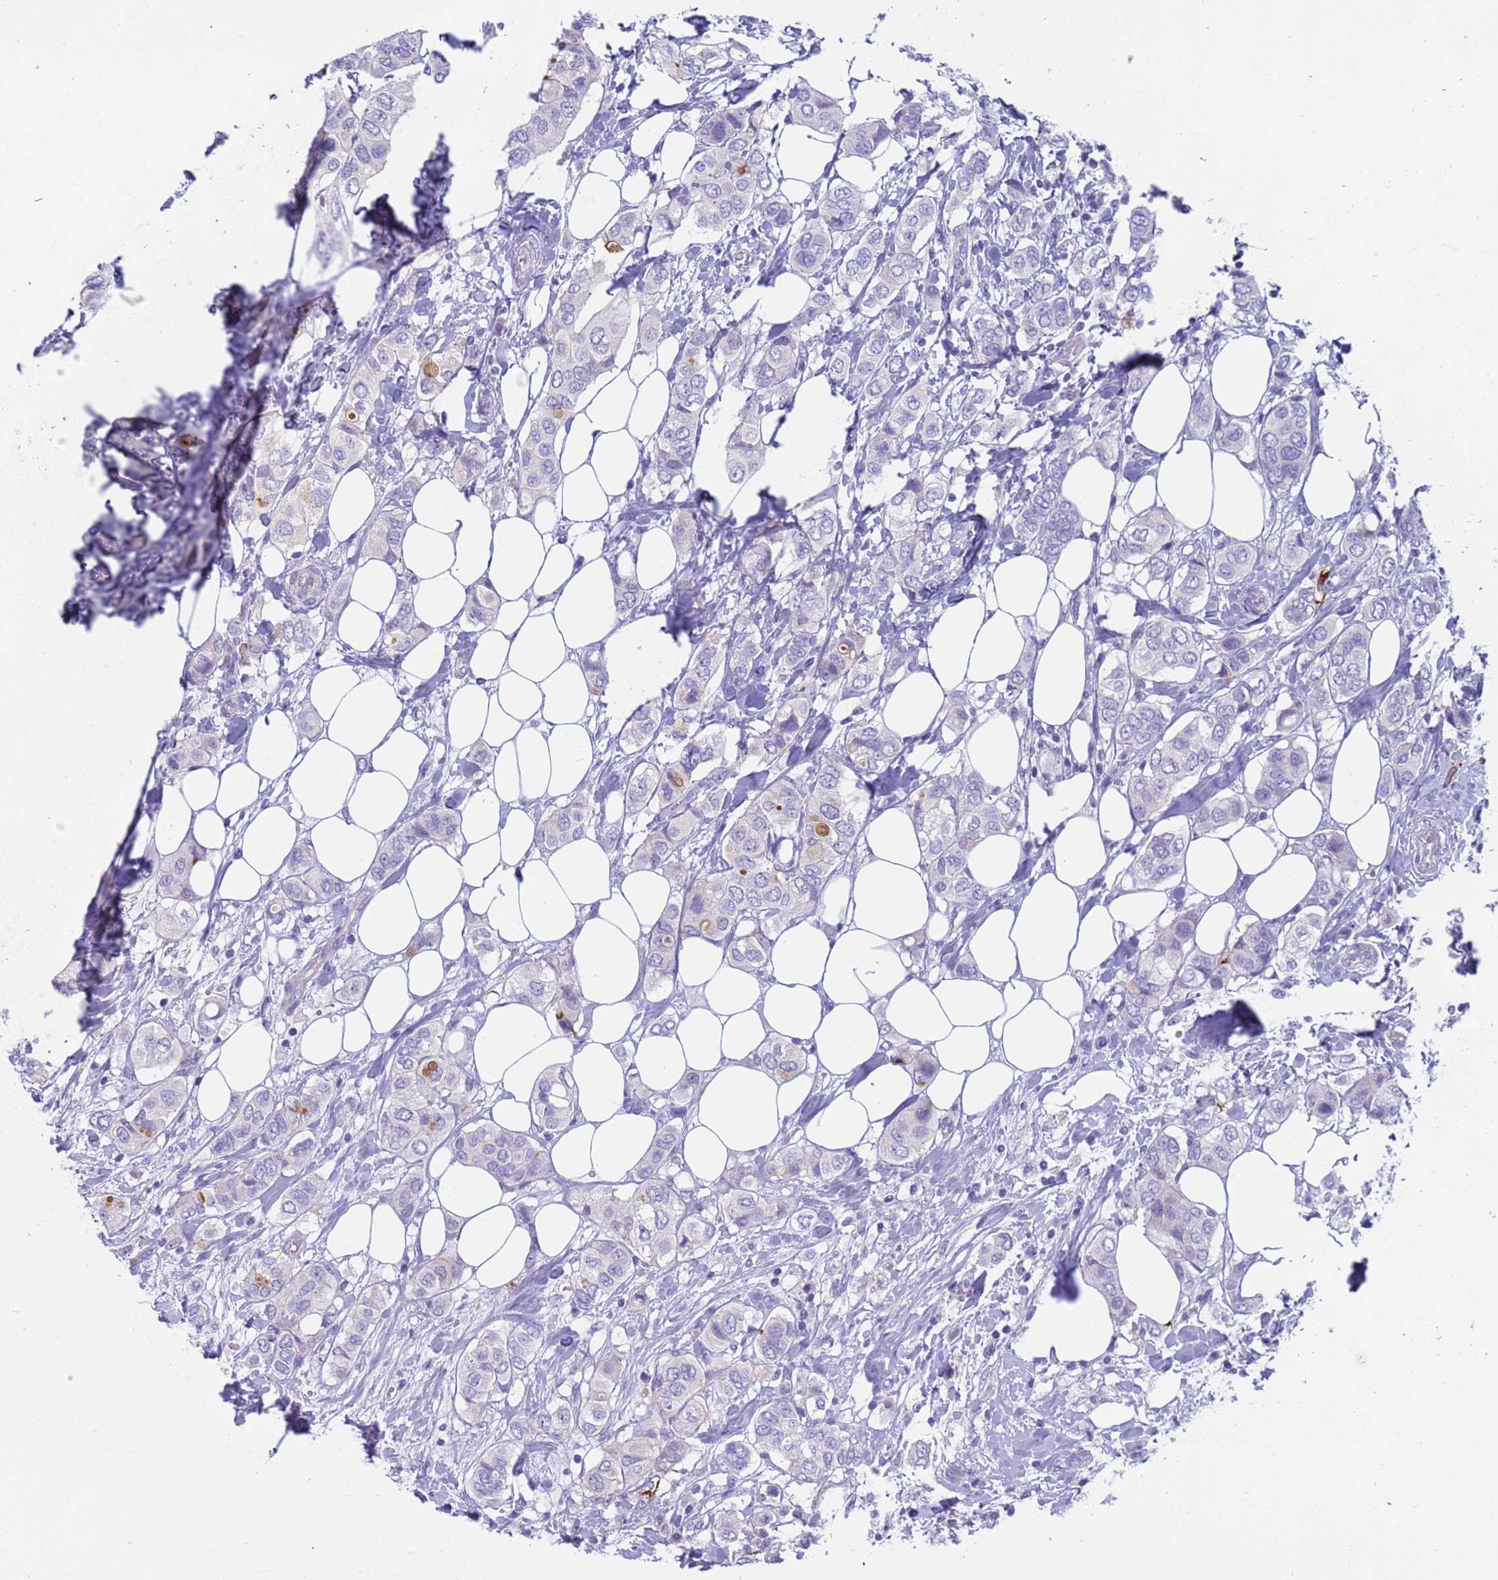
{"staining": {"intensity": "negative", "quantity": "none", "location": "none"}, "tissue": "breast cancer", "cell_type": "Tumor cells", "image_type": "cancer", "snomed": [{"axis": "morphology", "description": "Lobular carcinoma"}, {"axis": "topography", "description": "Breast"}], "caption": "Tumor cells are negative for protein expression in human breast cancer (lobular carcinoma).", "gene": "C4orf46", "patient": {"sex": "female", "age": 51}}